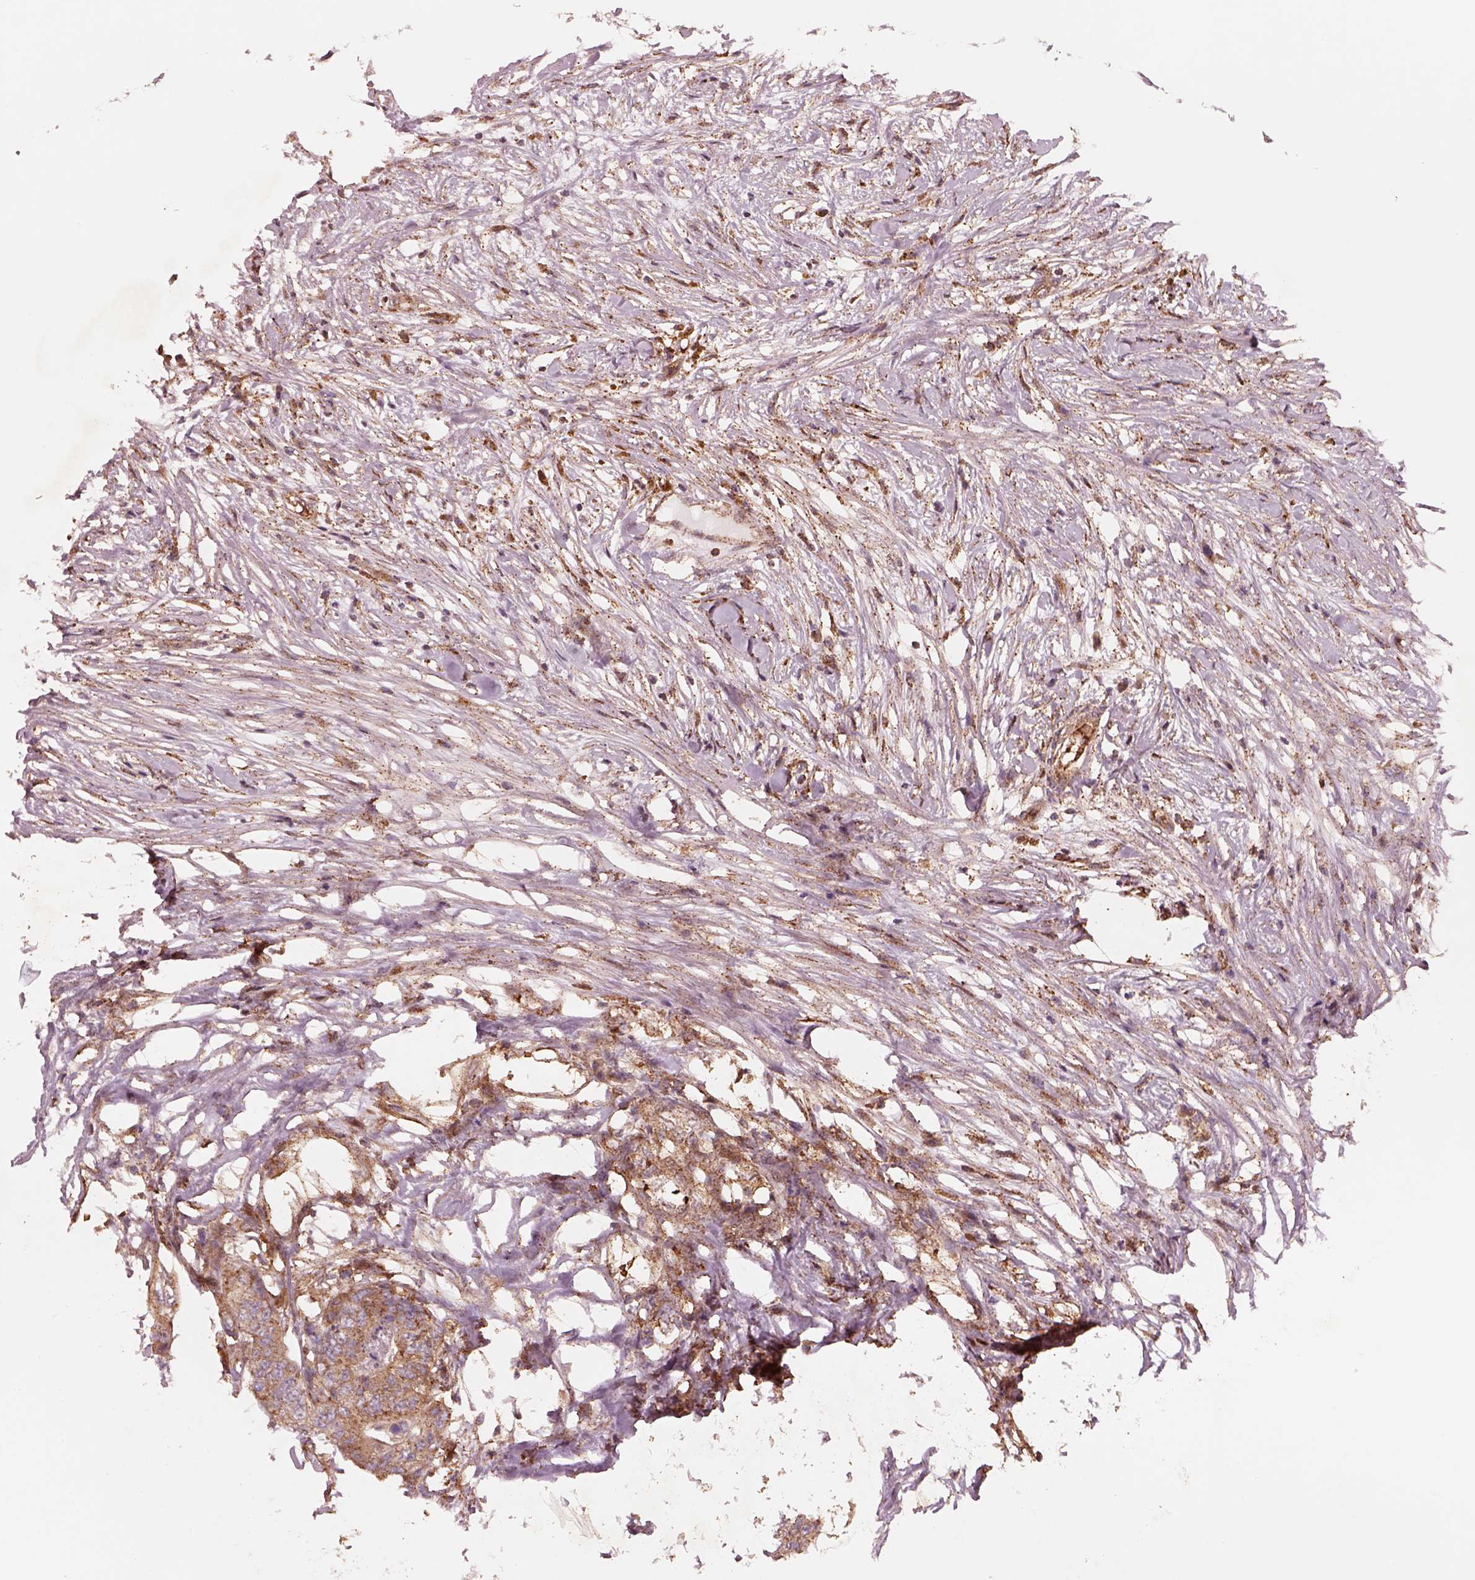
{"staining": {"intensity": "moderate", "quantity": "<25%", "location": "cytoplasmic/membranous"}, "tissue": "colorectal cancer", "cell_type": "Tumor cells", "image_type": "cancer", "snomed": [{"axis": "morphology", "description": "Adenocarcinoma, NOS"}, {"axis": "topography", "description": "Colon"}], "caption": "Moderate cytoplasmic/membranous positivity is seen in about <25% of tumor cells in colorectal cancer (adenocarcinoma).", "gene": "WASHC2A", "patient": {"sex": "female", "age": 48}}